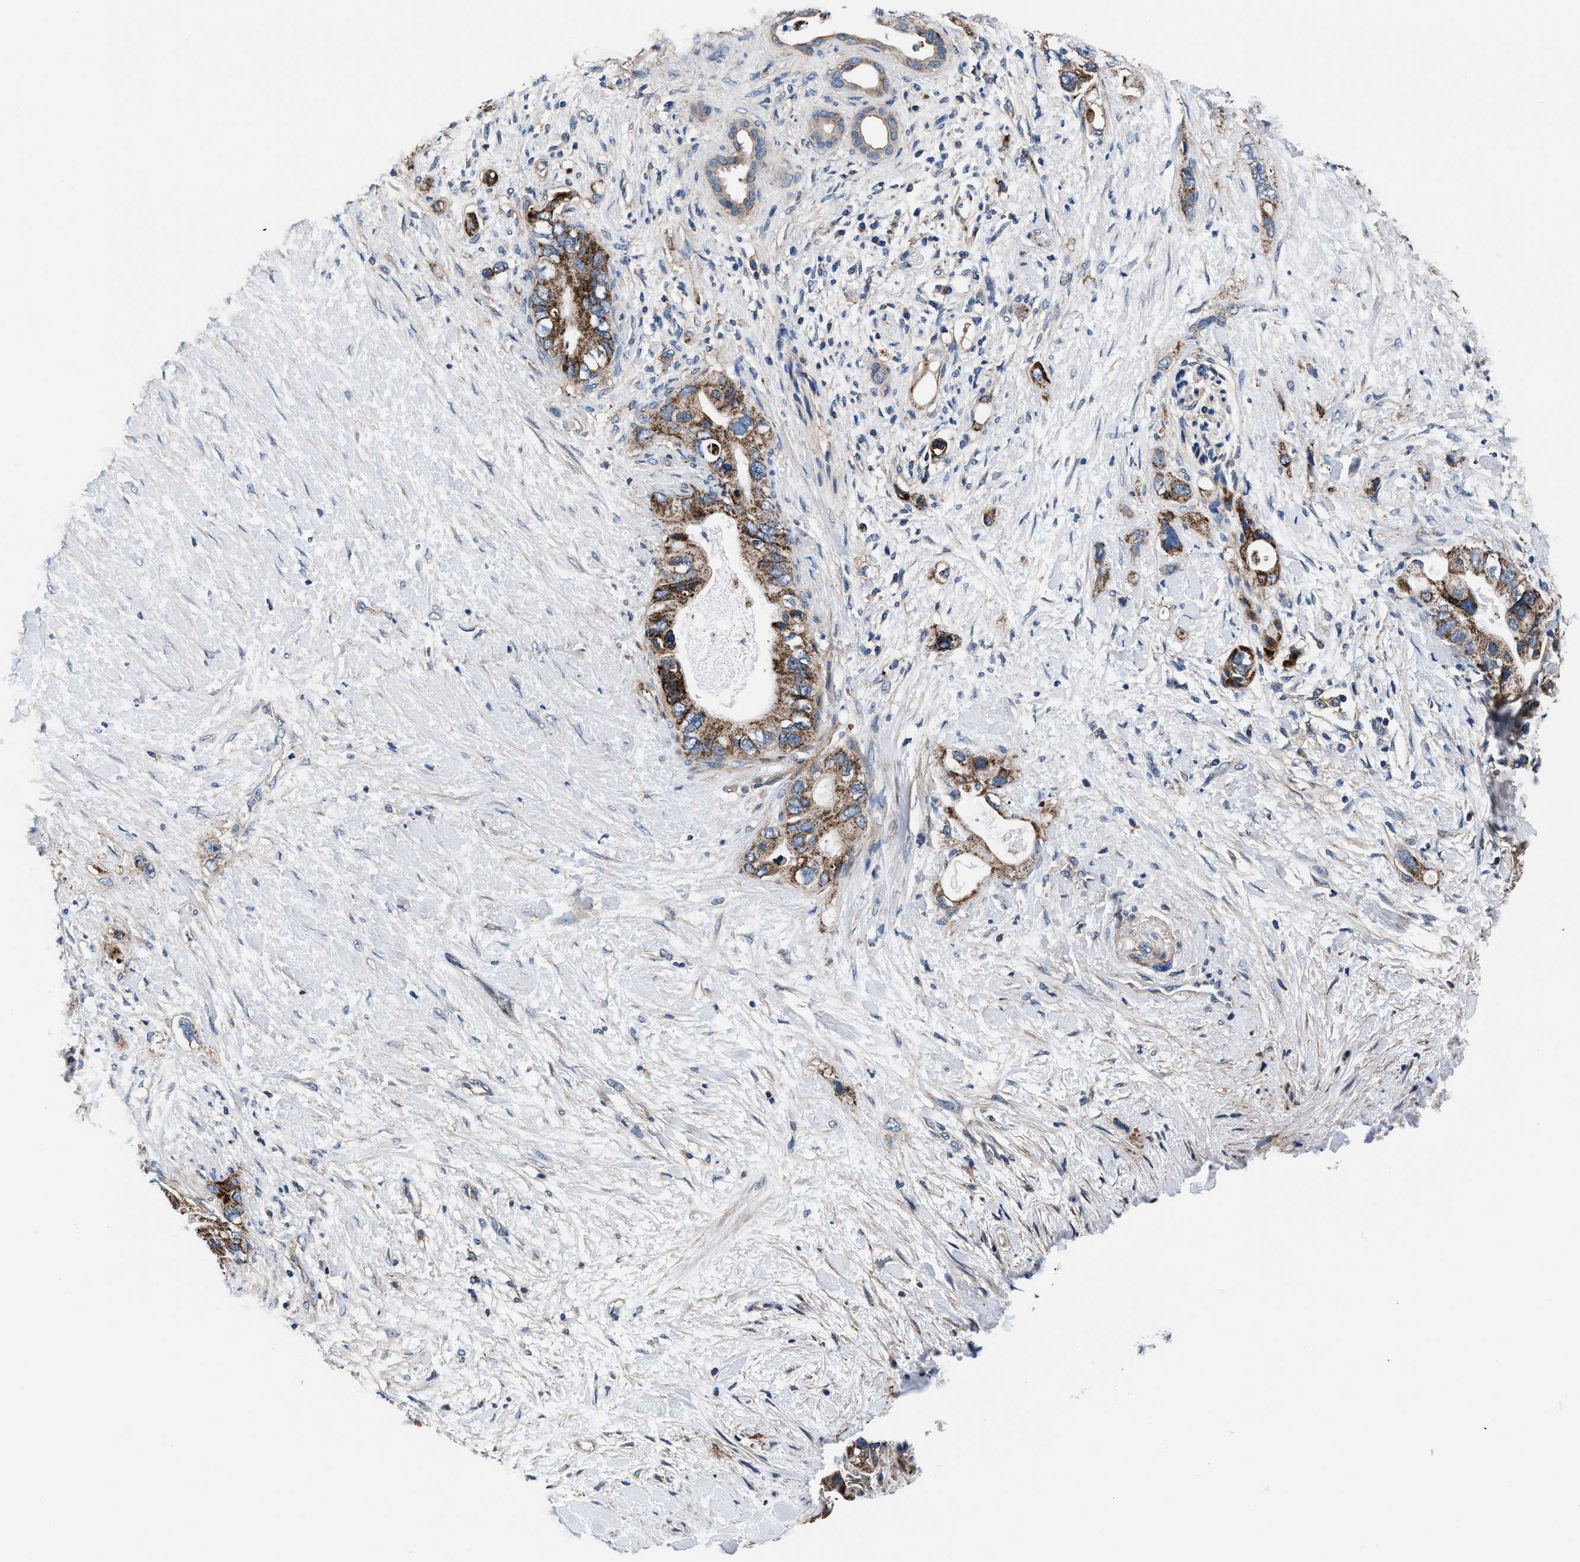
{"staining": {"intensity": "moderate", "quantity": ">75%", "location": "cytoplasmic/membranous"}, "tissue": "pancreatic cancer", "cell_type": "Tumor cells", "image_type": "cancer", "snomed": [{"axis": "morphology", "description": "Adenocarcinoma, NOS"}, {"axis": "topography", "description": "Pancreas"}], "caption": "Brown immunohistochemical staining in pancreatic cancer reveals moderate cytoplasmic/membranous staining in about >75% of tumor cells.", "gene": "NKTR", "patient": {"sex": "female", "age": 56}}